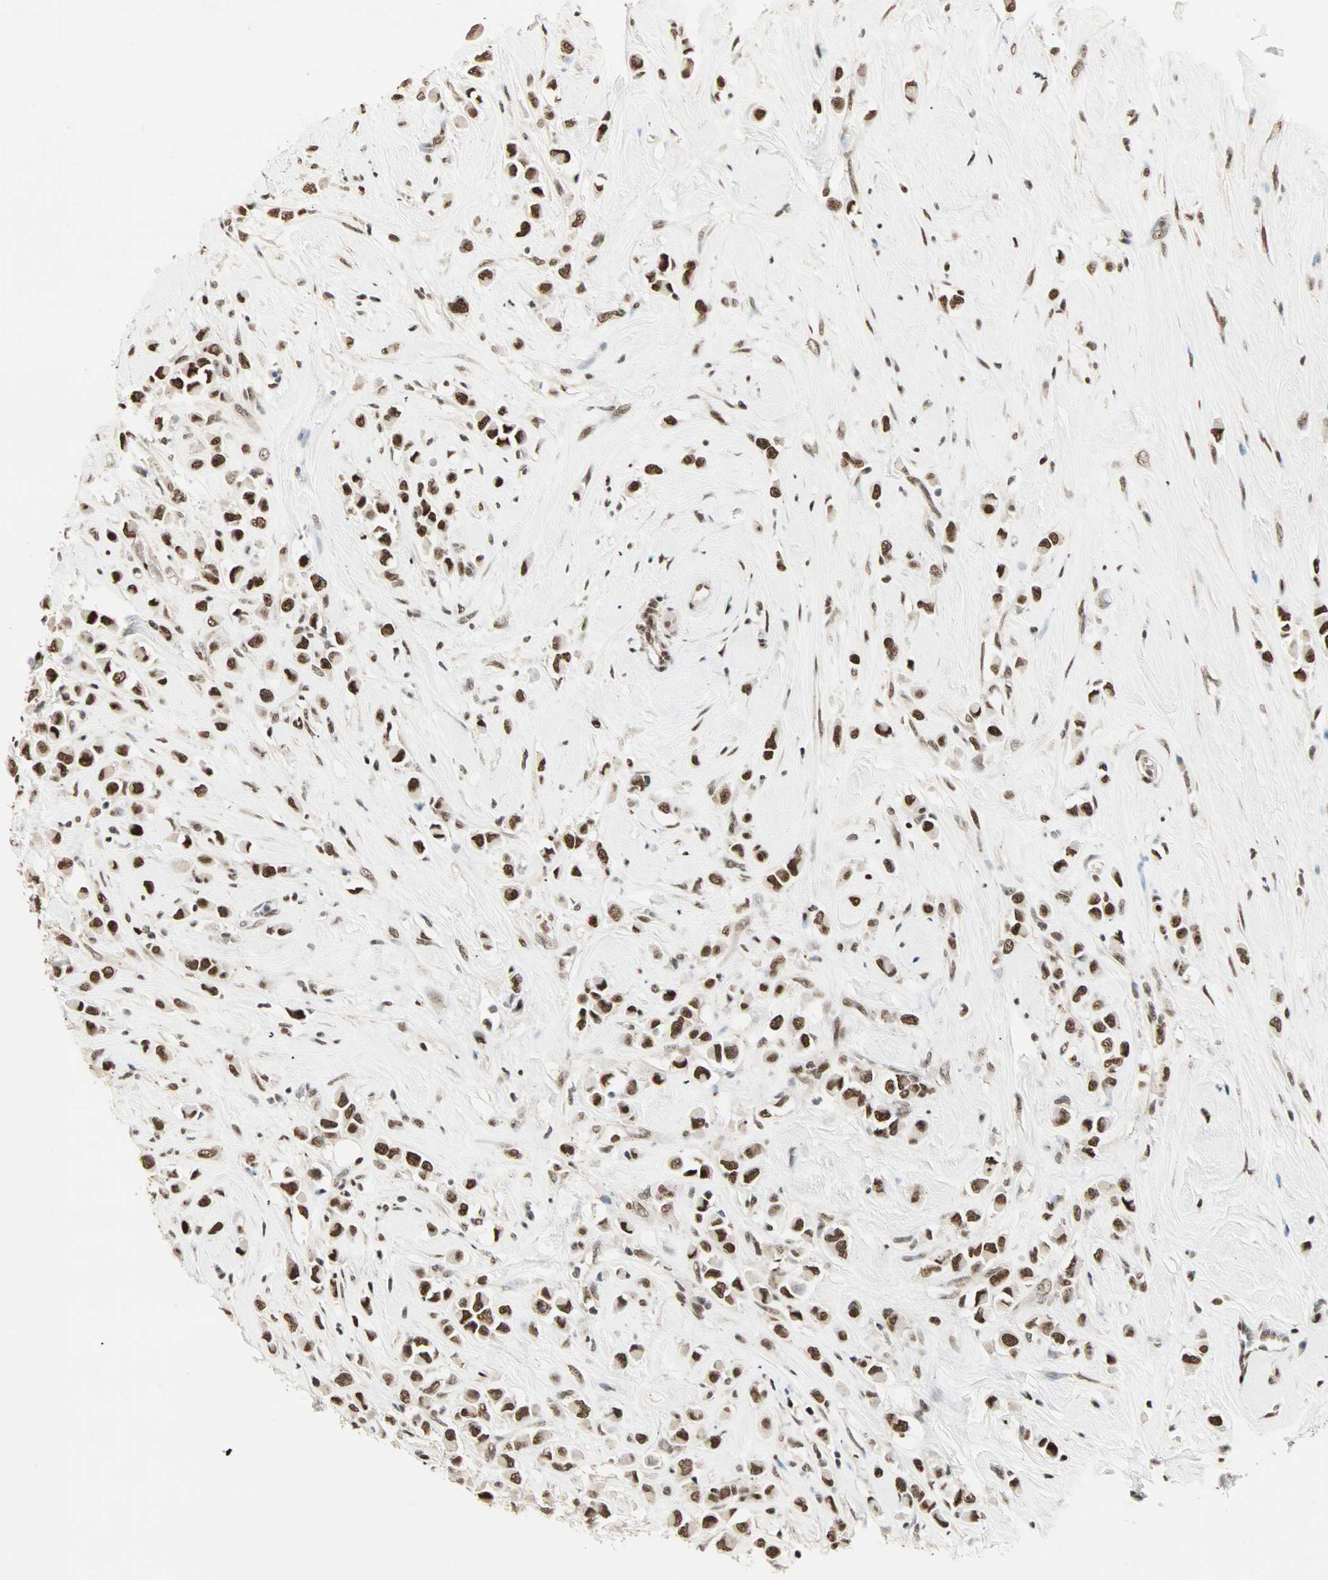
{"staining": {"intensity": "strong", "quantity": ">75%", "location": "nuclear"}, "tissue": "breast cancer", "cell_type": "Tumor cells", "image_type": "cancer", "snomed": [{"axis": "morphology", "description": "Duct carcinoma"}, {"axis": "topography", "description": "Breast"}], "caption": "The immunohistochemical stain labels strong nuclear staining in tumor cells of infiltrating ductal carcinoma (breast) tissue.", "gene": "BLM", "patient": {"sex": "female", "age": 61}}